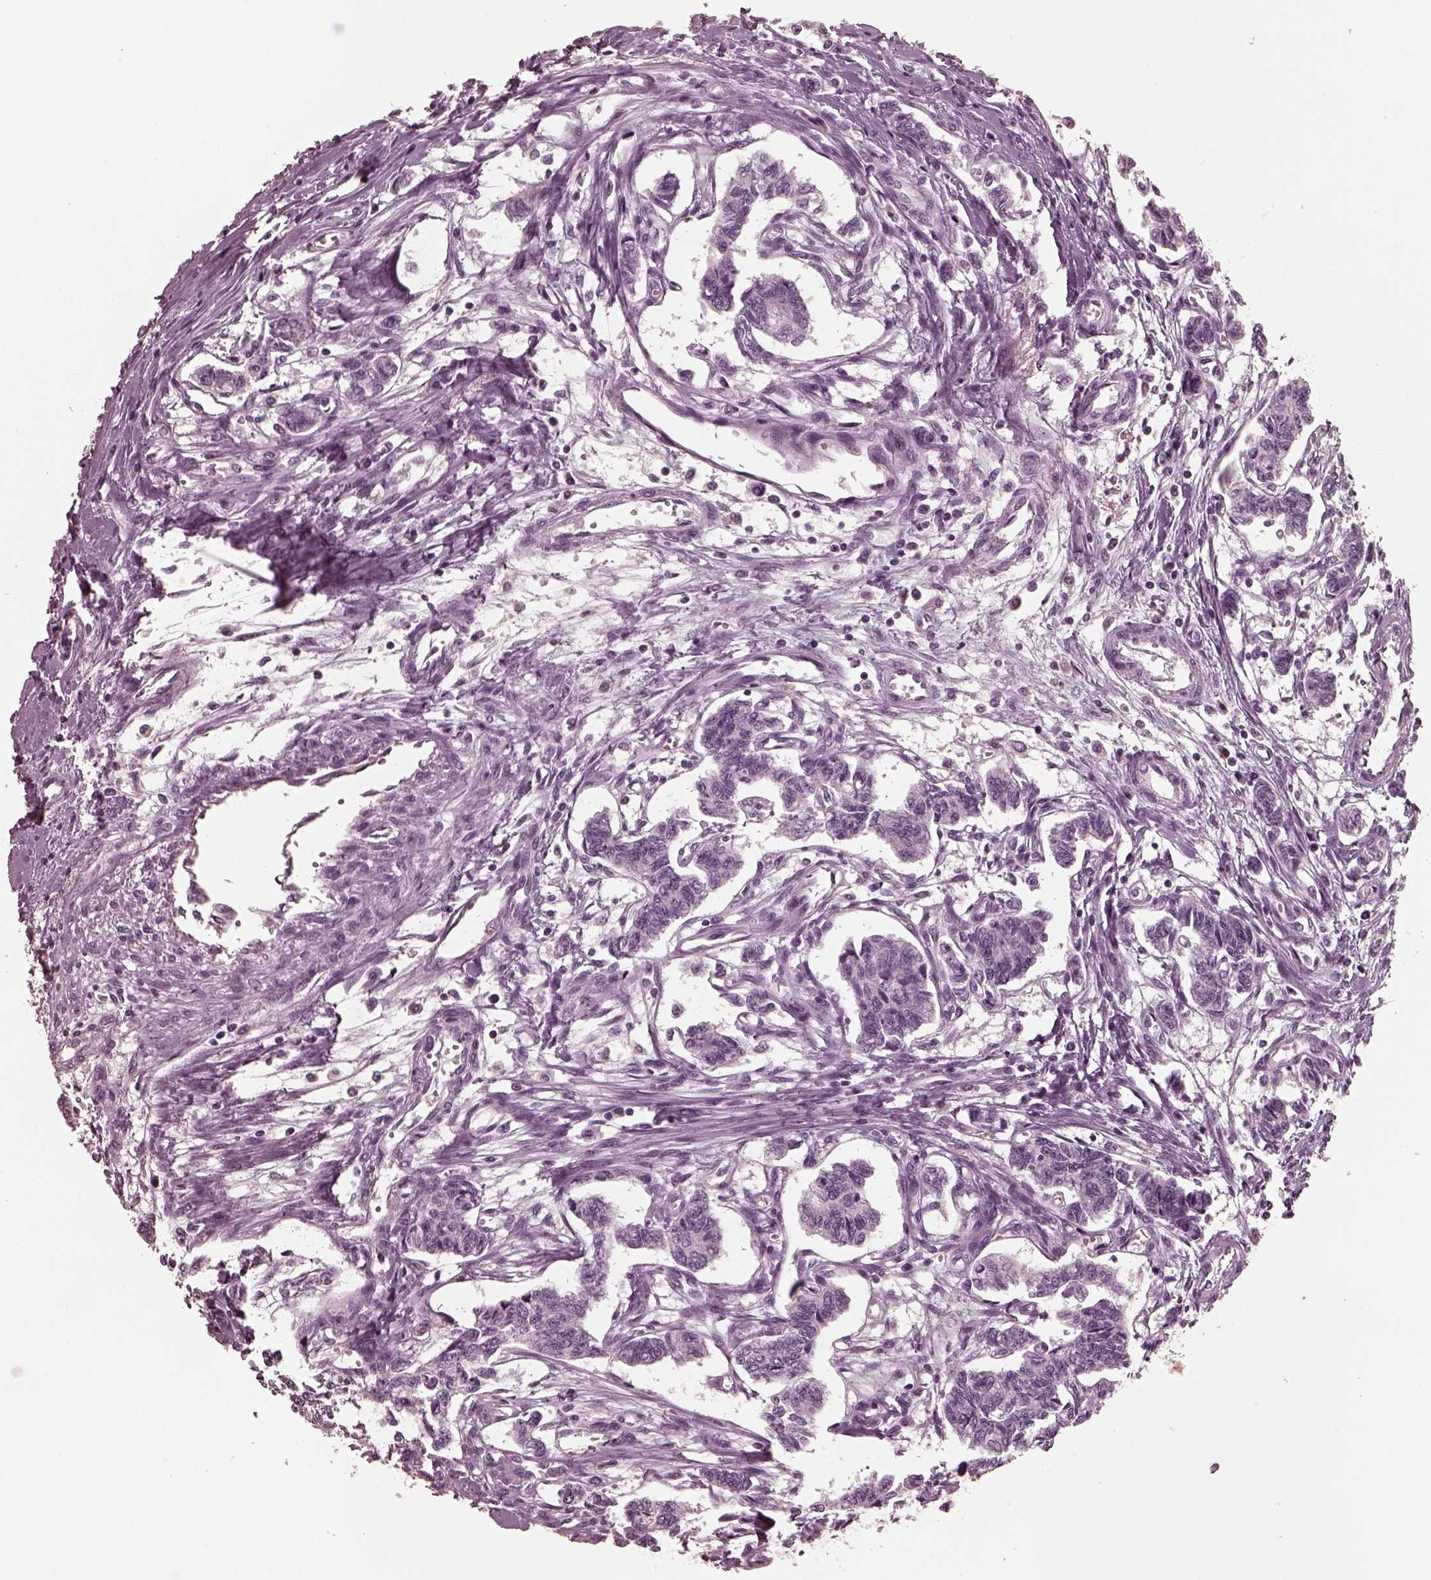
{"staining": {"intensity": "negative", "quantity": "none", "location": "none"}, "tissue": "carcinoid", "cell_type": "Tumor cells", "image_type": "cancer", "snomed": [{"axis": "morphology", "description": "Carcinoid, malignant, NOS"}, {"axis": "topography", "description": "Kidney"}], "caption": "Photomicrograph shows no significant protein positivity in tumor cells of carcinoid. (DAB immunohistochemistry (IHC) visualized using brightfield microscopy, high magnification).", "gene": "CGA", "patient": {"sex": "female", "age": 41}}